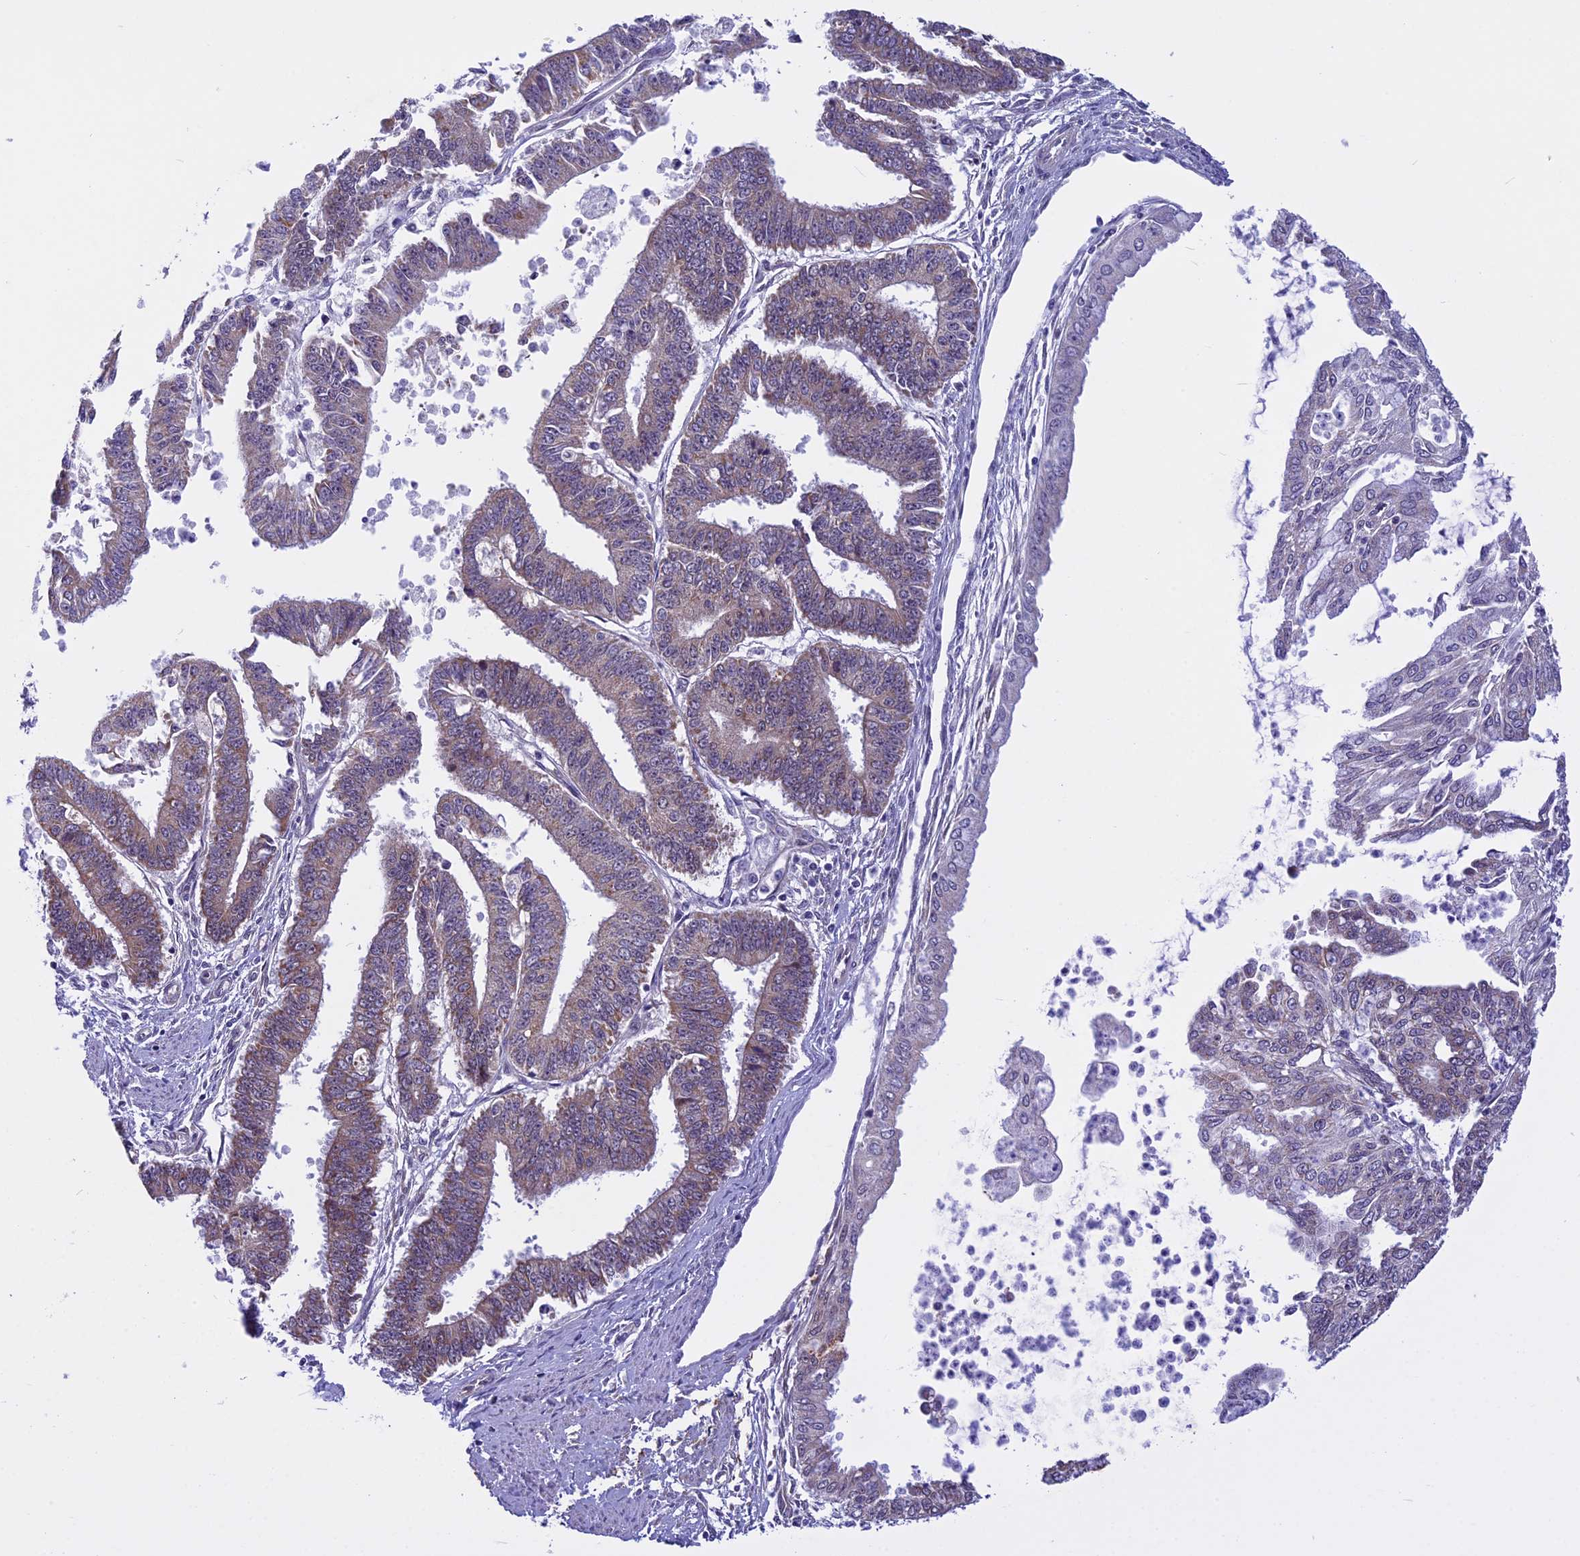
{"staining": {"intensity": "moderate", "quantity": "25%-75%", "location": "cytoplasmic/membranous"}, "tissue": "endometrial cancer", "cell_type": "Tumor cells", "image_type": "cancer", "snomed": [{"axis": "morphology", "description": "Adenocarcinoma, NOS"}, {"axis": "topography", "description": "Endometrium"}], "caption": "Immunohistochemistry (IHC) (DAB) staining of endometrial cancer reveals moderate cytoplasmic/membranous protein expression in about 25%-75% of tumor cells.", "gene": "ZNF317", "patient": {"sex": "female", "age": 73}}